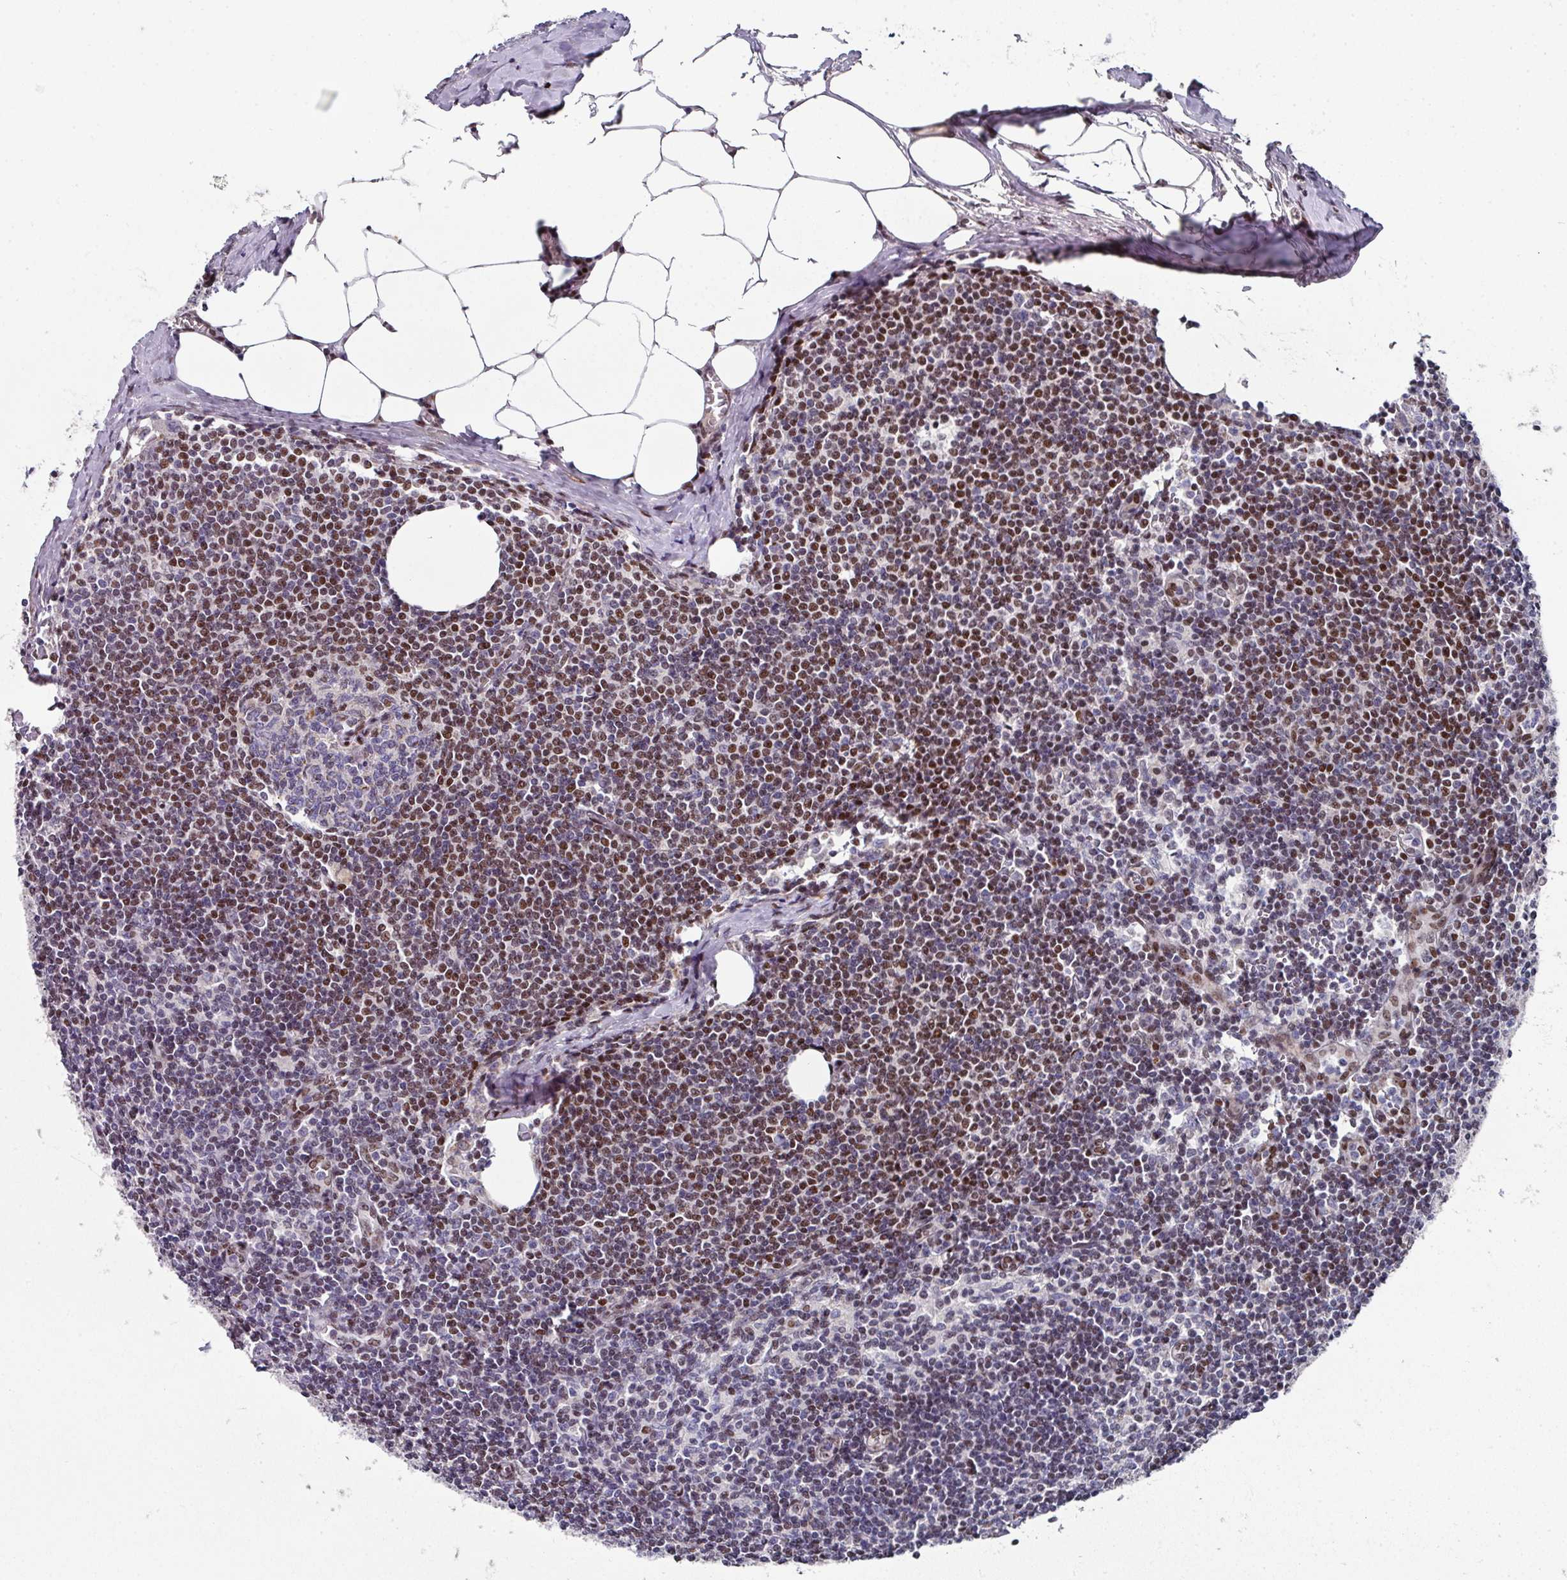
{"staining": {"intensity": "weak", "quantity": "<25%", "location": "nuclear"}, "tissue": "lymph node", "cell_type": "Germinal center cells", "image_type": "normal", "snomed": [{"axis": "morphology", "description": "Normal tissue, NOS"}, {"axis": "topography", "description": "Lymph node"}], "caption": "Lymph node stained for a protein using immunohistochemistry demonstrates no staining germinal center cells.", "gene": "CBX7", "patient": {"sex": "female", "age": 59}}